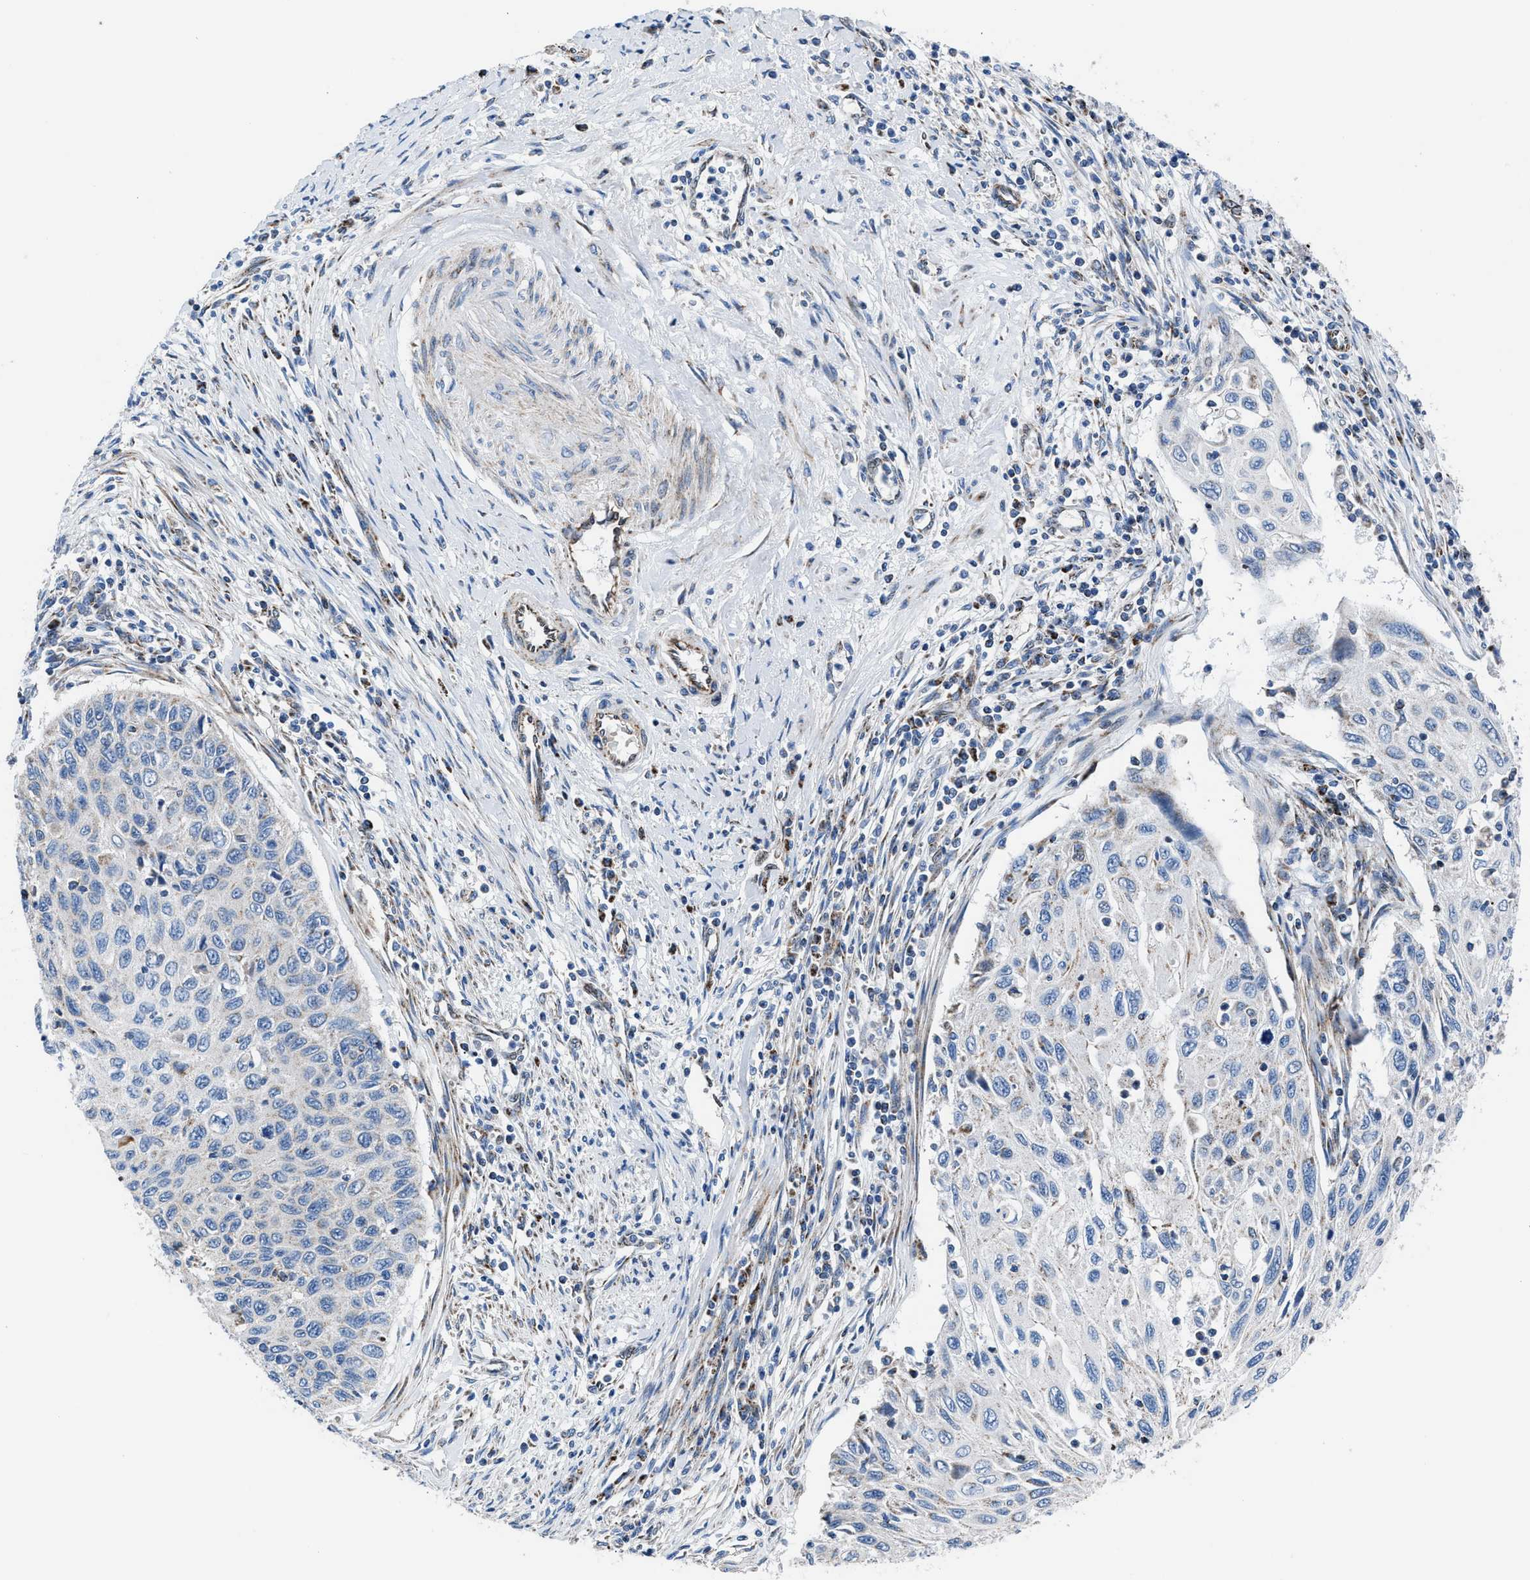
{"staining": {"intensity": "negative", "quantity": "none", "location": "none"}, "tissue": "cervical cancer", "cell_type": "Tumor cells", "image_type": "cancer", "snomed": [{"axis": "morphology", "description": "Squamous cell carcinoma, NOS"}, {"axis": "topography", "description": "Cervix"}], "caption": "High magnification brightfield microscopy of squamous cell carcinoma (cervical) stained with DAB (3,3'-diaminobenzidine) (brown) and counterstained with hematoxylin (blue): tumor cells show no significant positivity. Brightfield microscopy of immunohistochemistry stained with DAB (3,3'-diaminobenzidine) (brown) and hematoxylin (blue), captured at high magnification.", "gene": "LMO2", "patient": {"sex": "female", "age": 70}}